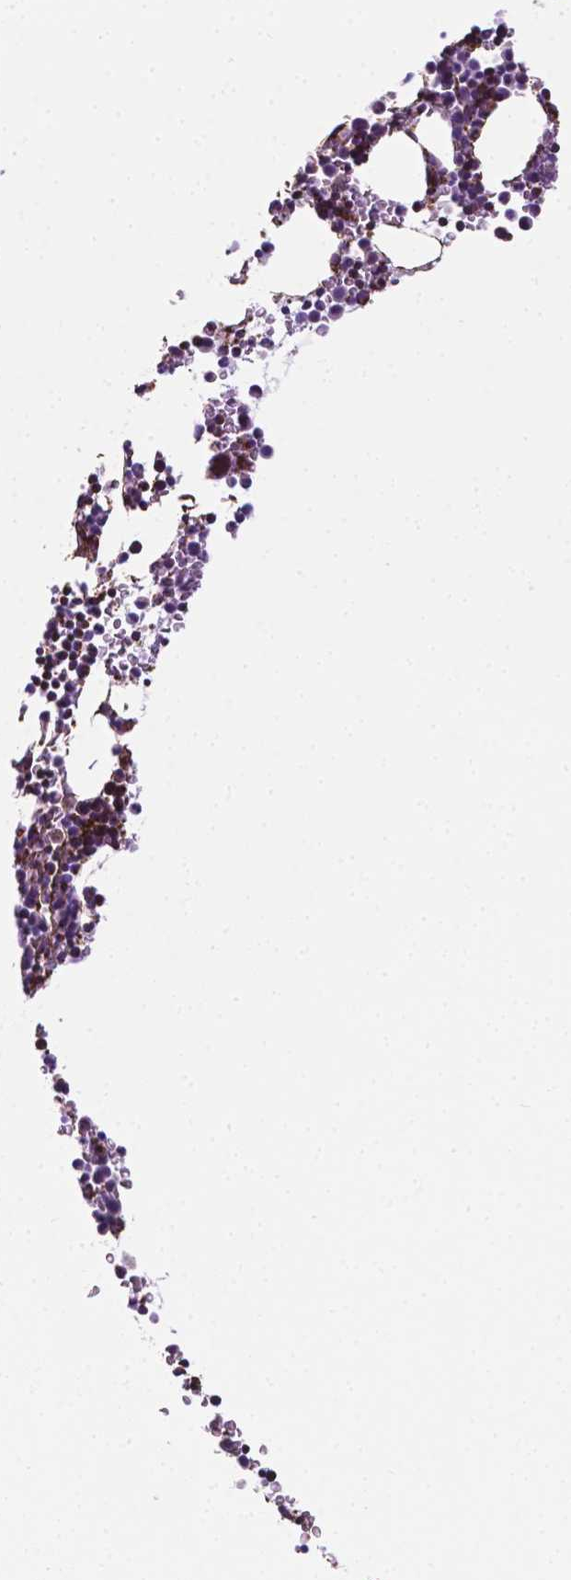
{"staining": {"intensity": "strong", "quantity": "<25%", "location": "cytoplasmic/membranous"}, "tissue": "bone marrow", "cell_type": "Hematopoietic cells", "image_type": "normal", "snomed": [{"axis": "morphology", "description": "Normal tissue, NOS"}, {"axis": "topography", "description": "Bone marrow"}], "caption": "Hematopoietic cells reveal medium levels of strong cytoplasmic/membranous positivity in about <25% of cells in benign human bone marrow.", "gene": "RMDN3", "patient": {"sex": "male", "age": 58}}